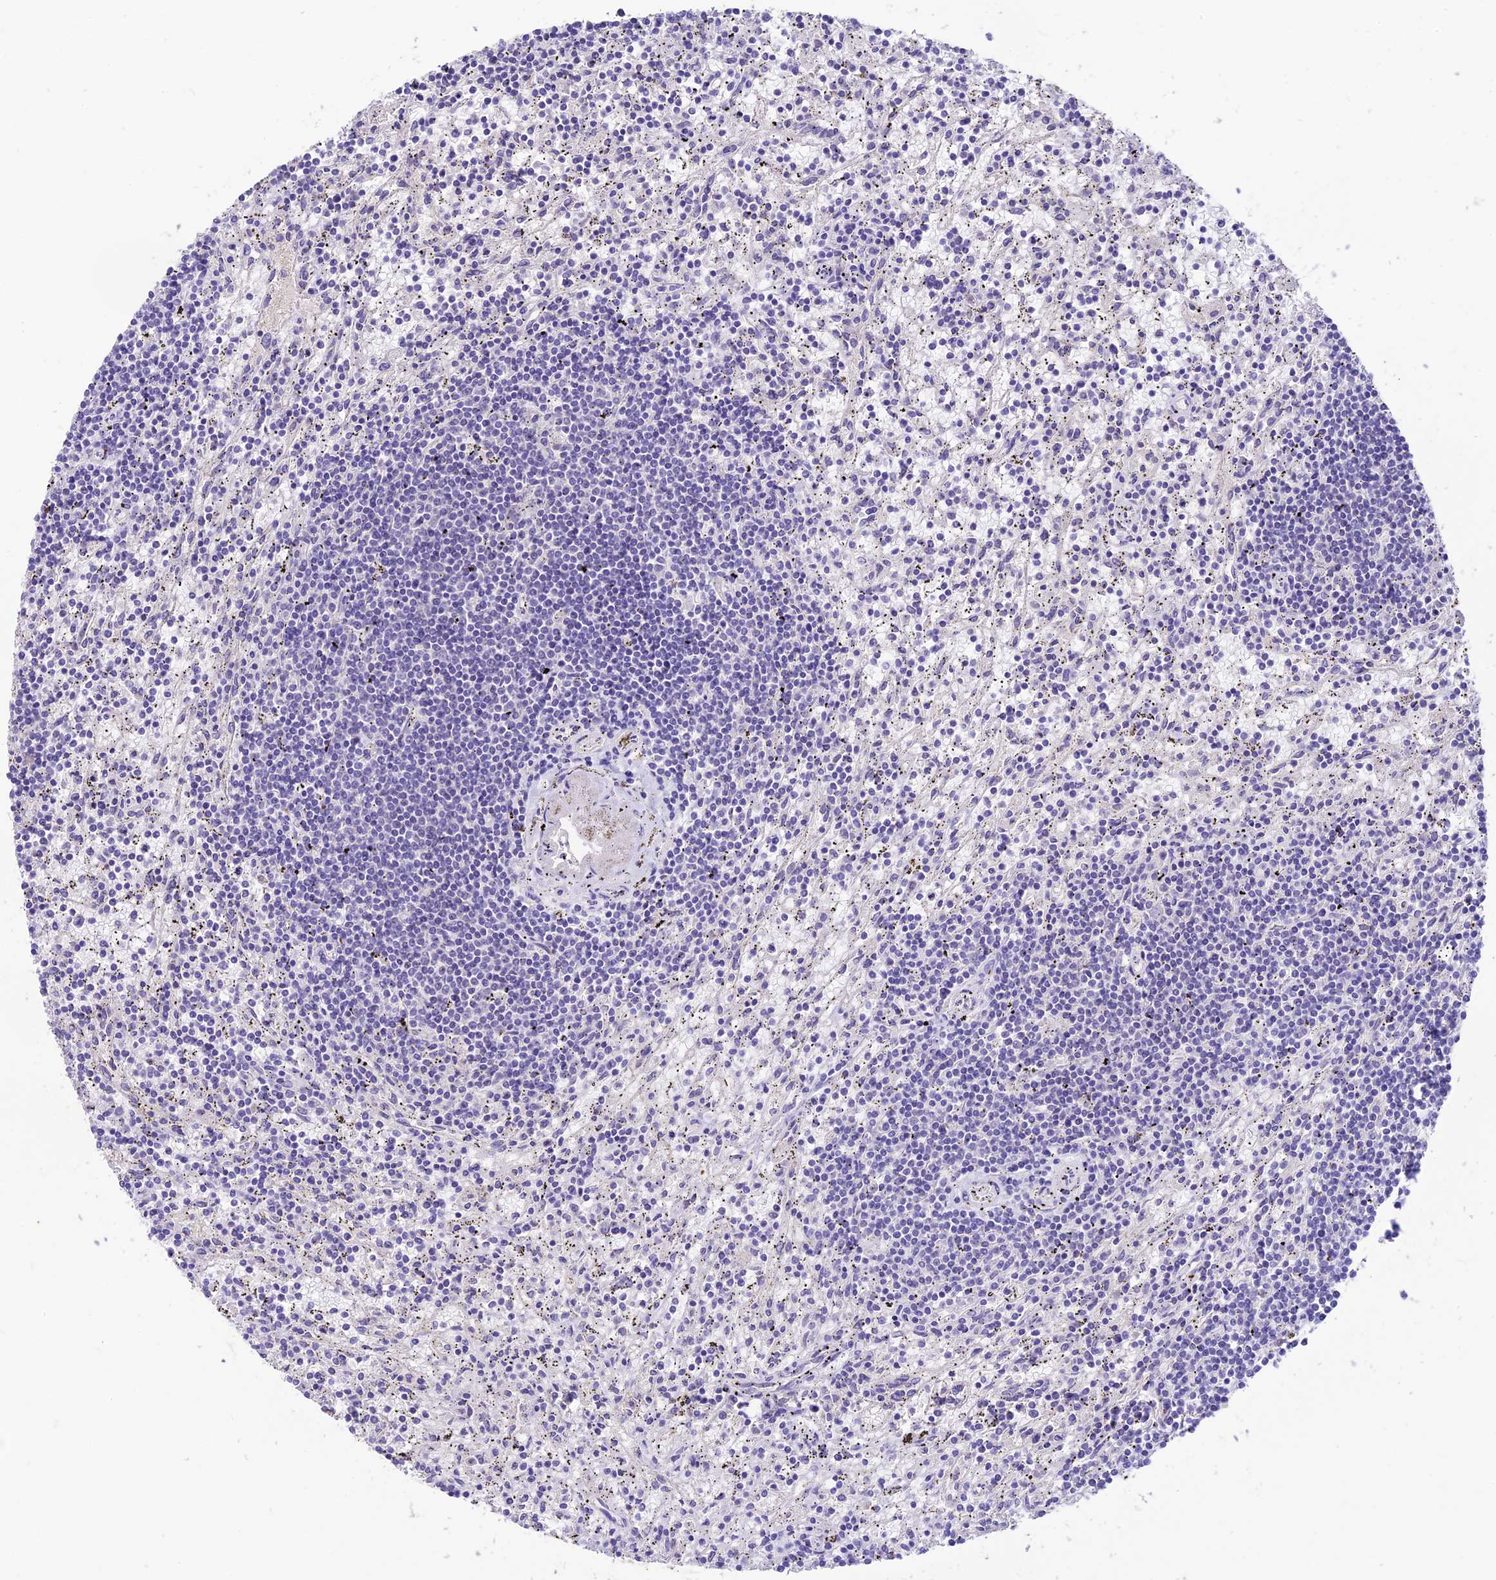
{"staining": {"intensity": "negative", "quantity": "none", "location": "none"}, "tissue": "lymphoma", "cell_type": "Tumor cells", "image_type": "cancer", "snomed": [{"axis": "morphology", "description": "Malignant lymphoma, non-Hodgkin's type, Low grade"}, {"axis": "topography", "description": "Spleen"}], "caption": "IHC of human lymphoma shows no positivity in tumor cells.", "gene": "CD99L2", "patient": {"sex": "male", "age": 76}}